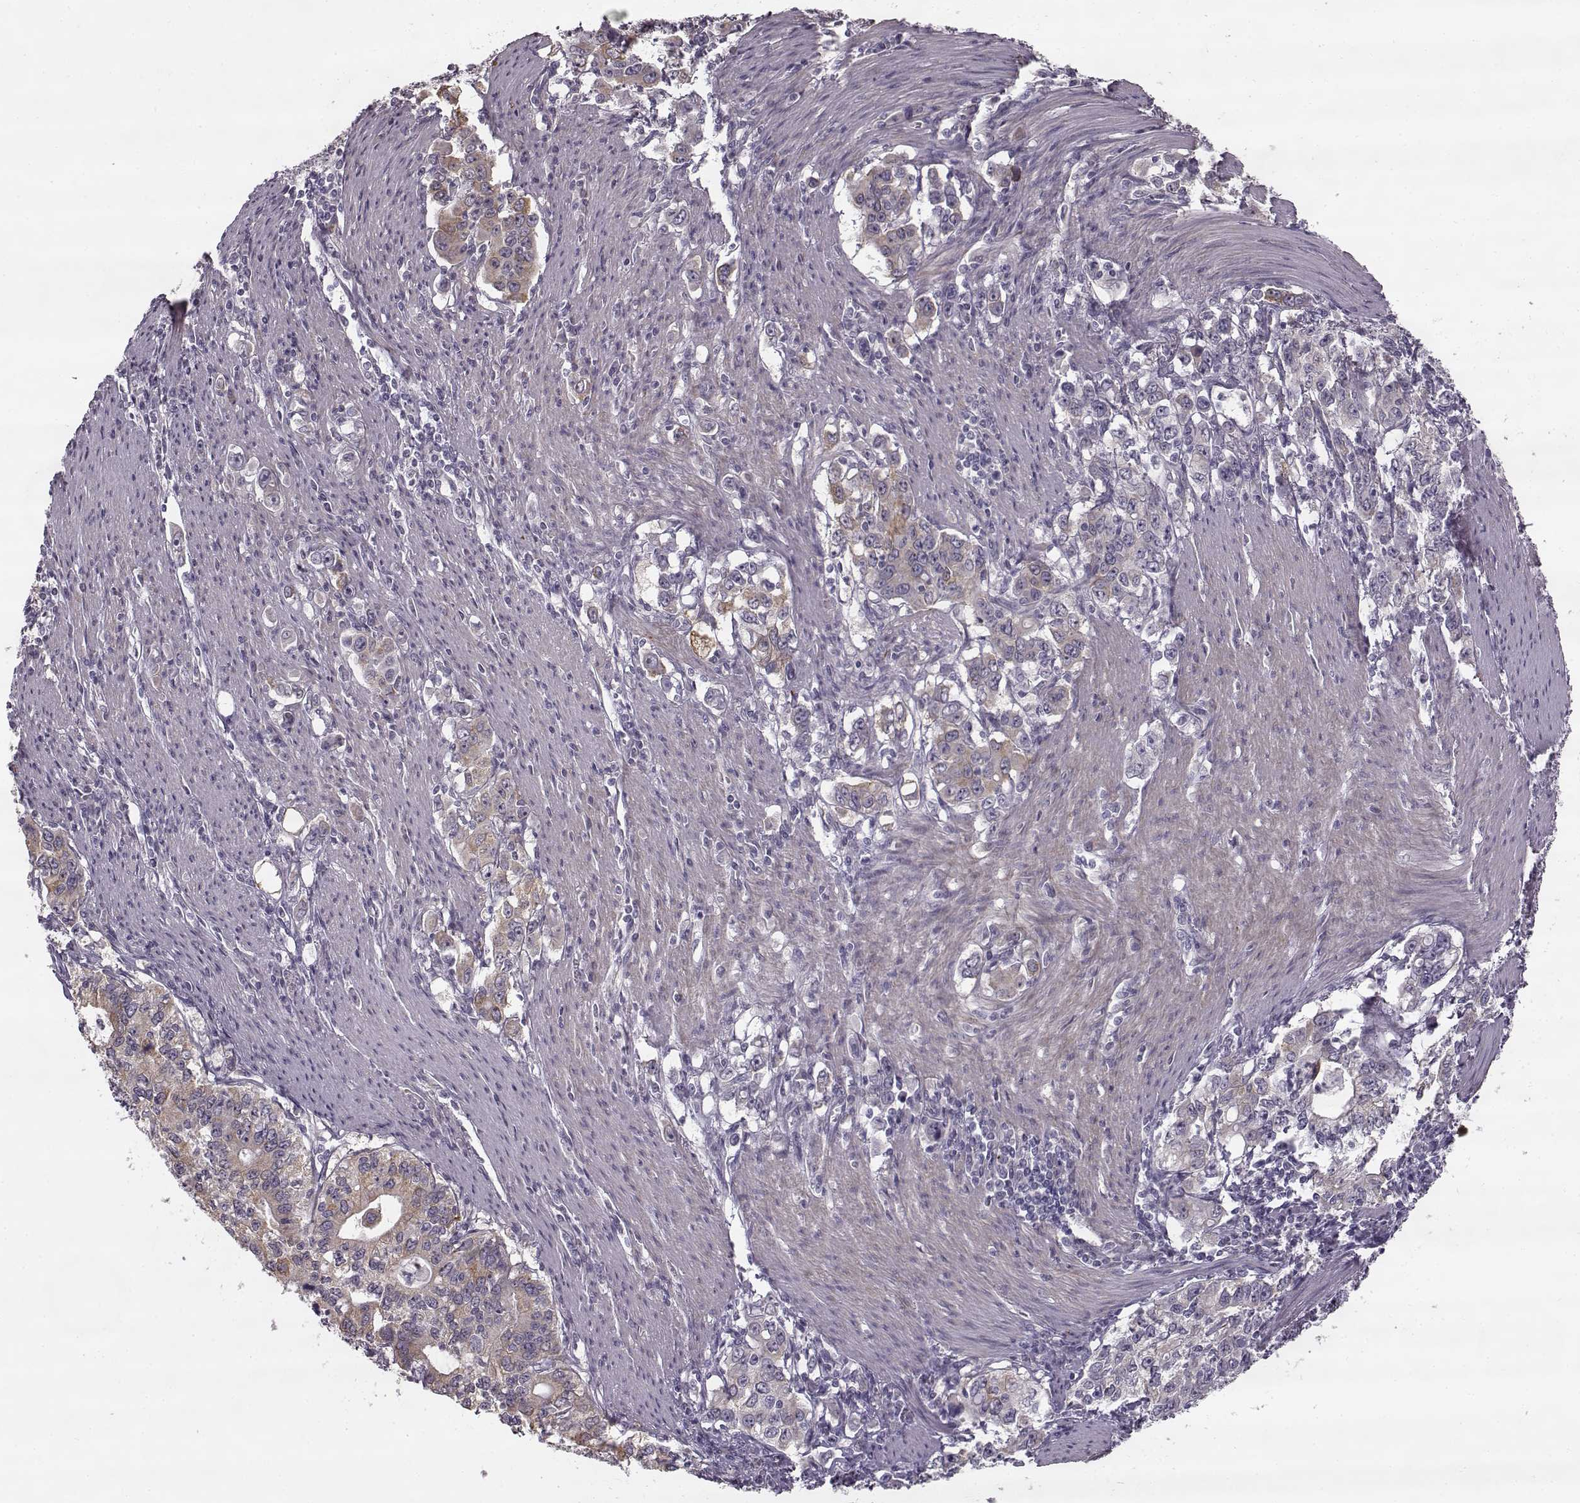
{"staining": {"intensity": "weak", "quantity": "25%-75%", "location": "cytoplasmic/membranous"}, "tissue": "stomach cancer", "cell_type": "Tumor cells", "image_type": "cancer", "snomed": [{"axis": "morphology", "description": "Adenocarcinoma, NOS"}, {"axis": "topography", "description": "Stomach, lower"}], "caption": "The image shows staining of stomach cancer (adenocarcinoma), revealing weak cytoplasmic/membranous protein staining (brown color) within tumor cells.", "gene": "MAP6D1", "patient": {"sex": "female", "age": 72}}